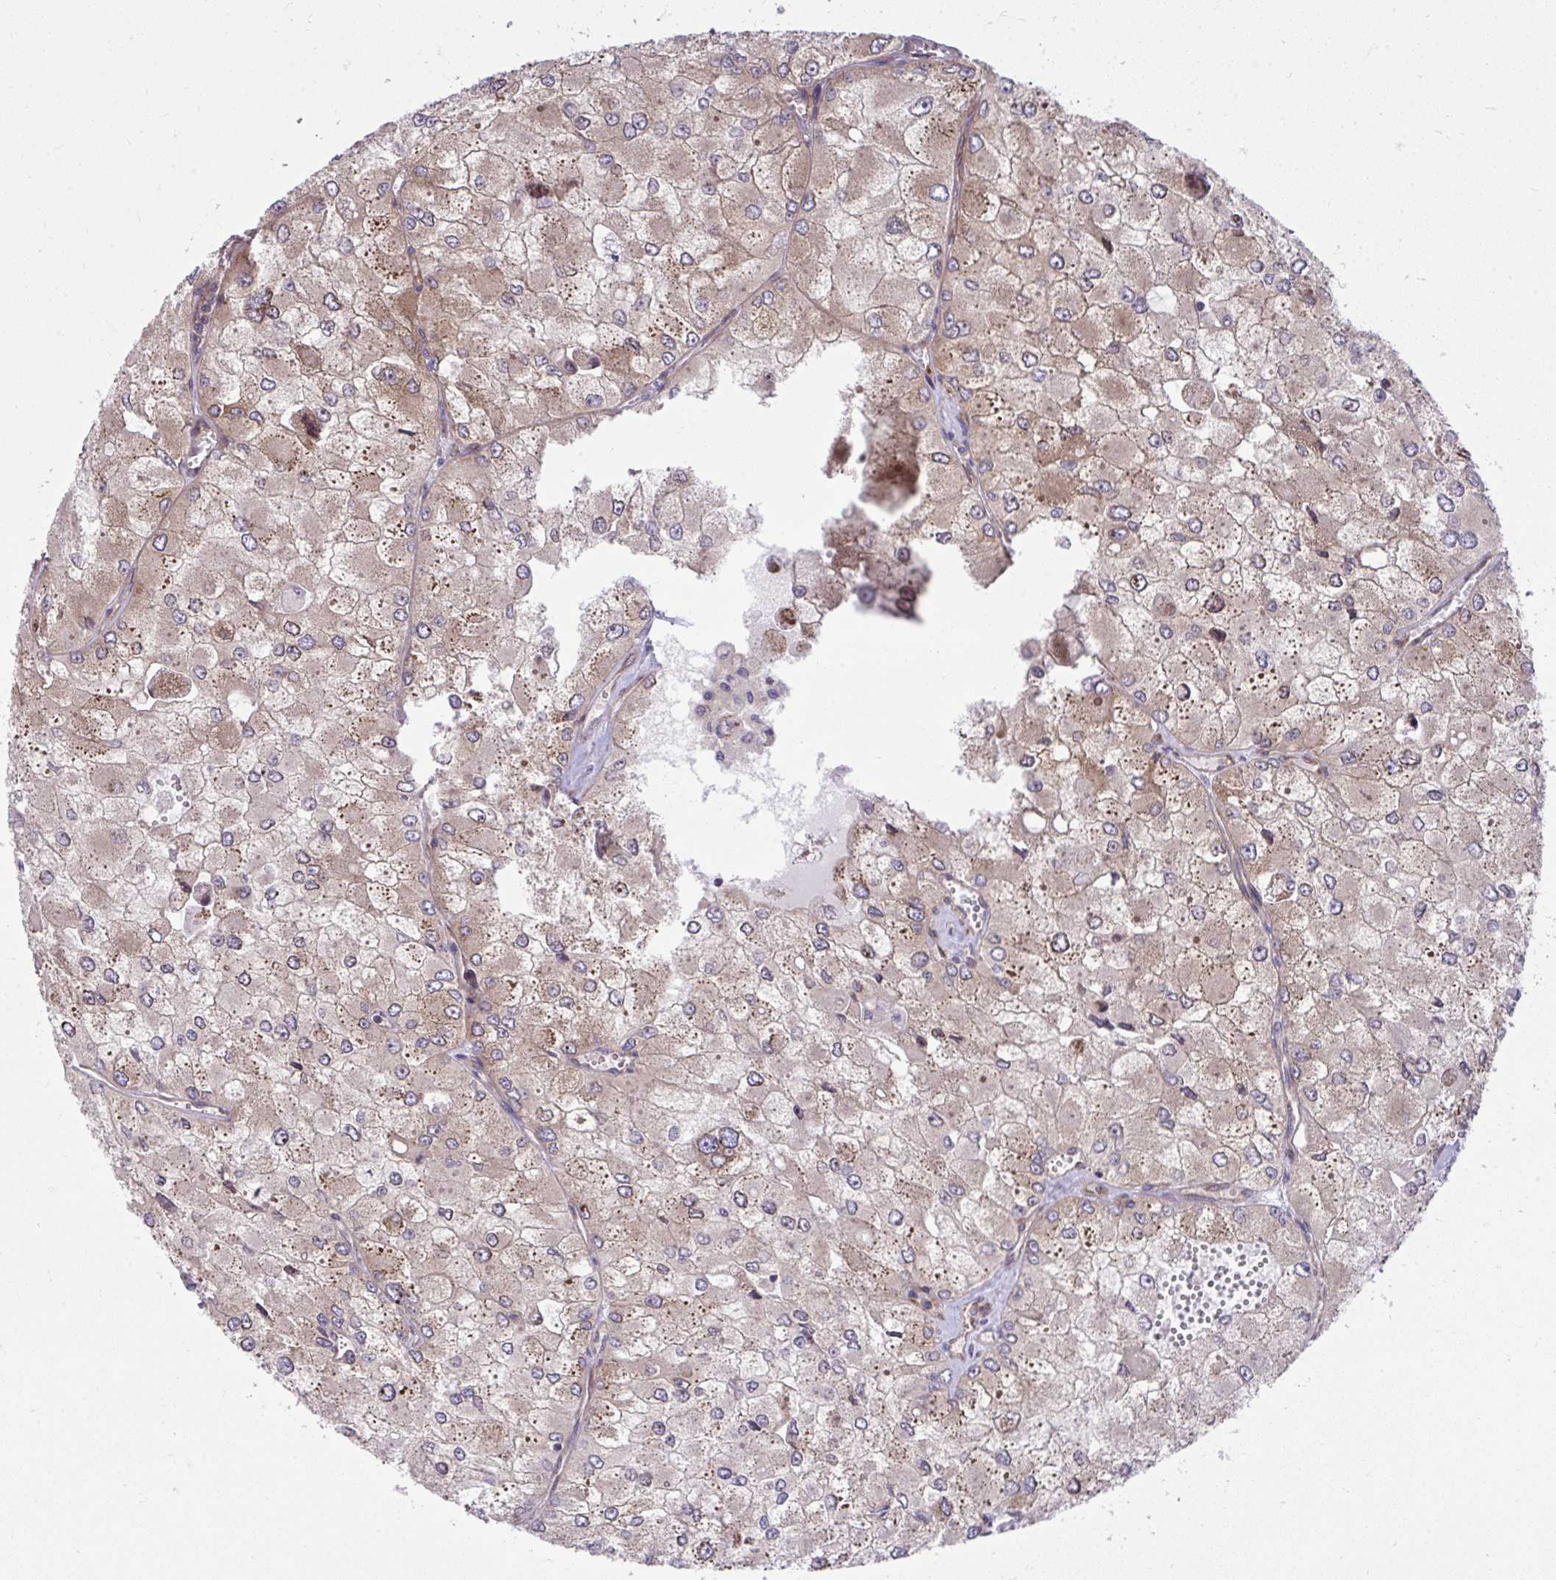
{"staining": {"intensity": "weak", "quantity": ">75%", "location": "cytoplasmic/membranous"}, "tissue": "renal cancer", "cell_type": "Tumor cells", "image_type": "cancer", "snomed": [{"axis": "morphology", "description": "Adenocarcinoma, NOS"}, {"axis": "topography", "description": "Kidney"}], "caption": "This image exhibits immunohistochemistry staining of human renal cancer, with low weak cytoplasmic/membranous staining in about >75% of tumor cells.", "gene": "NMNAT3", "patient": {"sex": "female", "age": 70}}